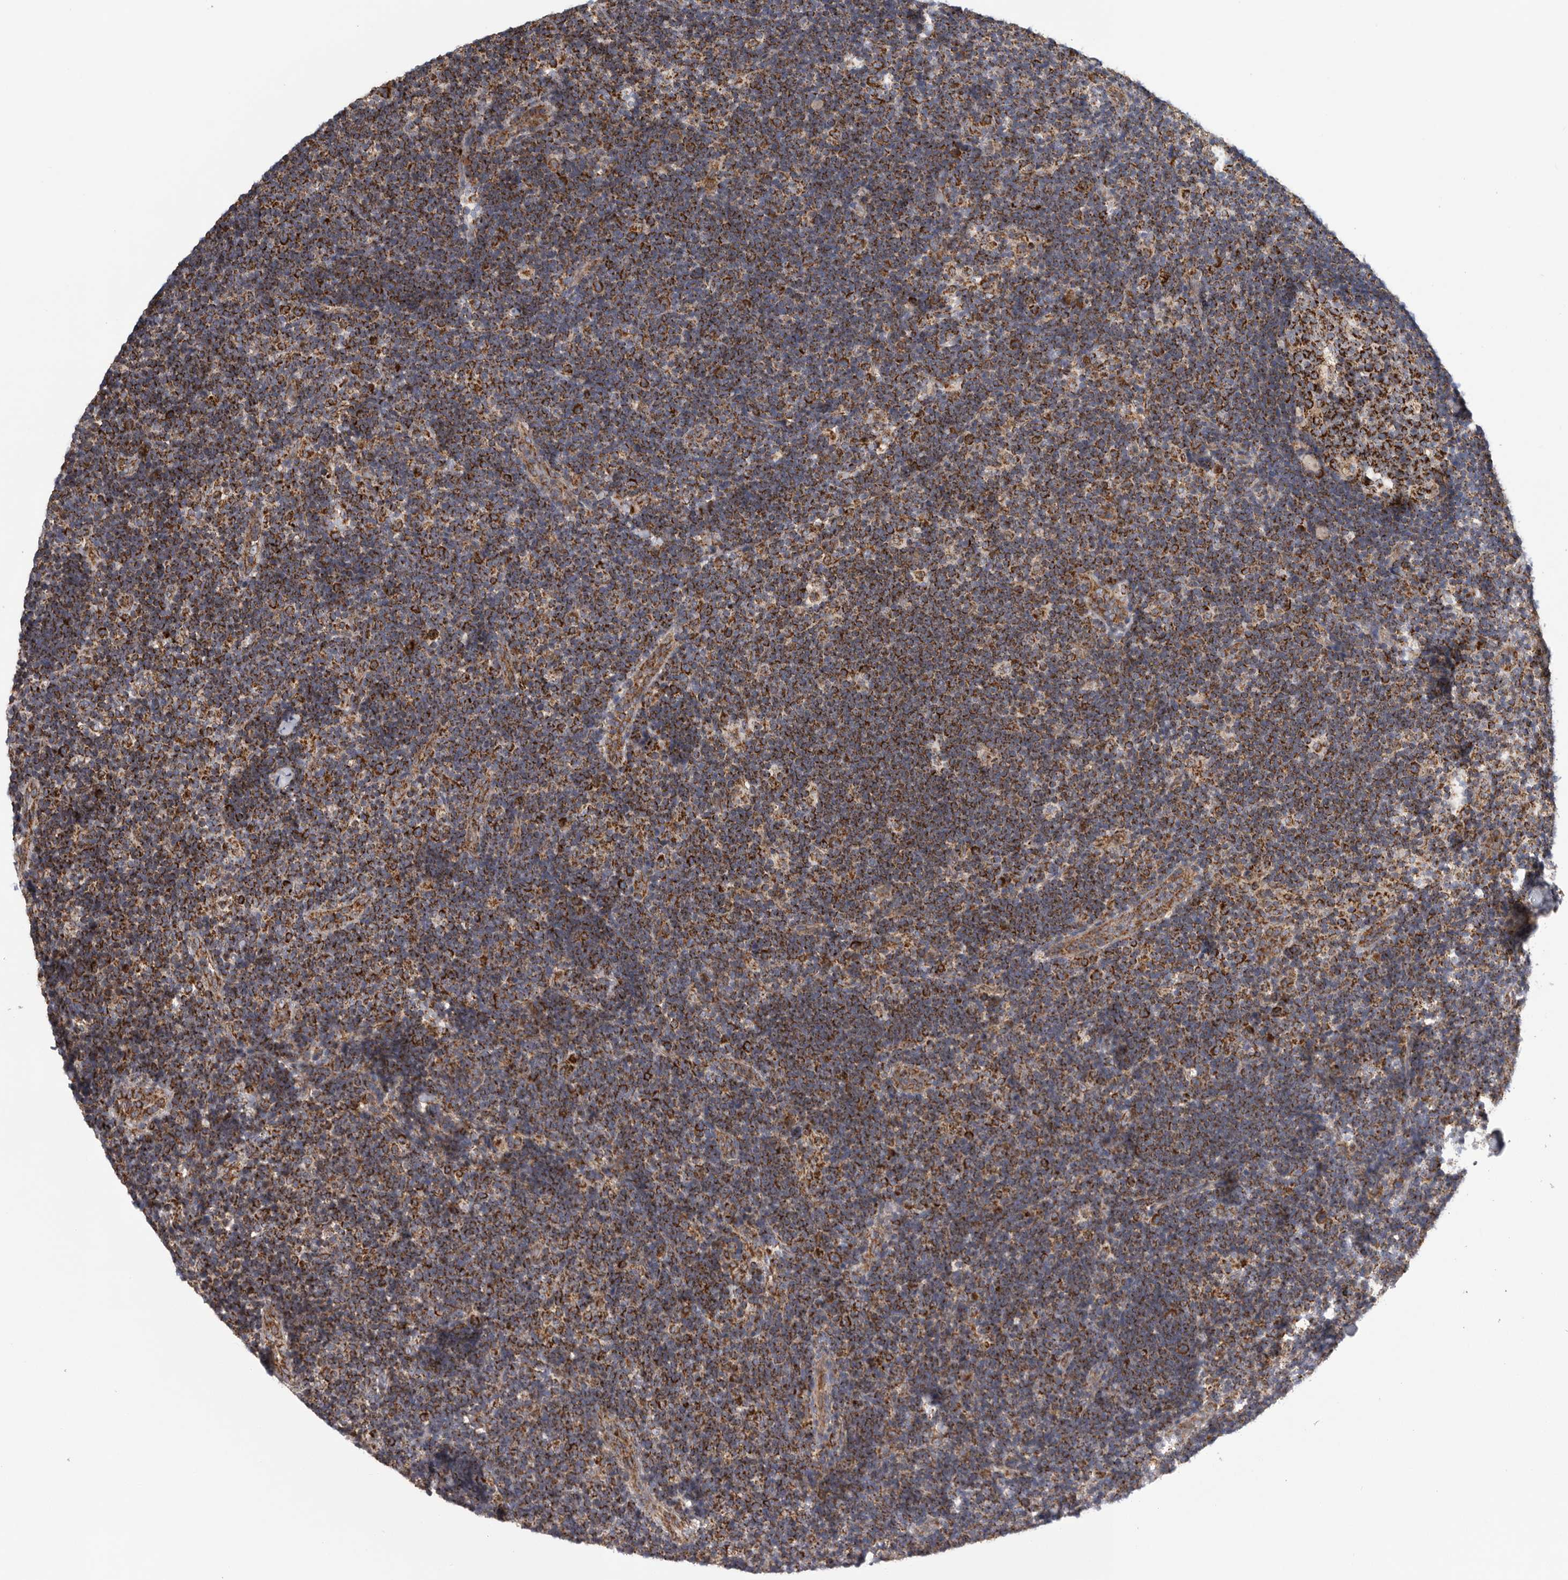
{"staining": {"intensity": "strong", "quantity": "25%-75%", "location": "cytoplasmic/membranous"}, "tissue": "lymph node", "cell_type": "Germinal center cells", "image_type": "normal", "snomed": [{"axis": "morphology", "description": "Normal tissue, NOS"}, {"axis": "topography", "description": "Lymph node"}], "caption": "Unremarkable lymph node was stained to show a protein in brown. There is high levels of strong cytoplasmic/membranous positivity in about 25%-75% of germinal center cells.", "gene": "FKBP8", "patient": {"sex": "female", "age": 22}}